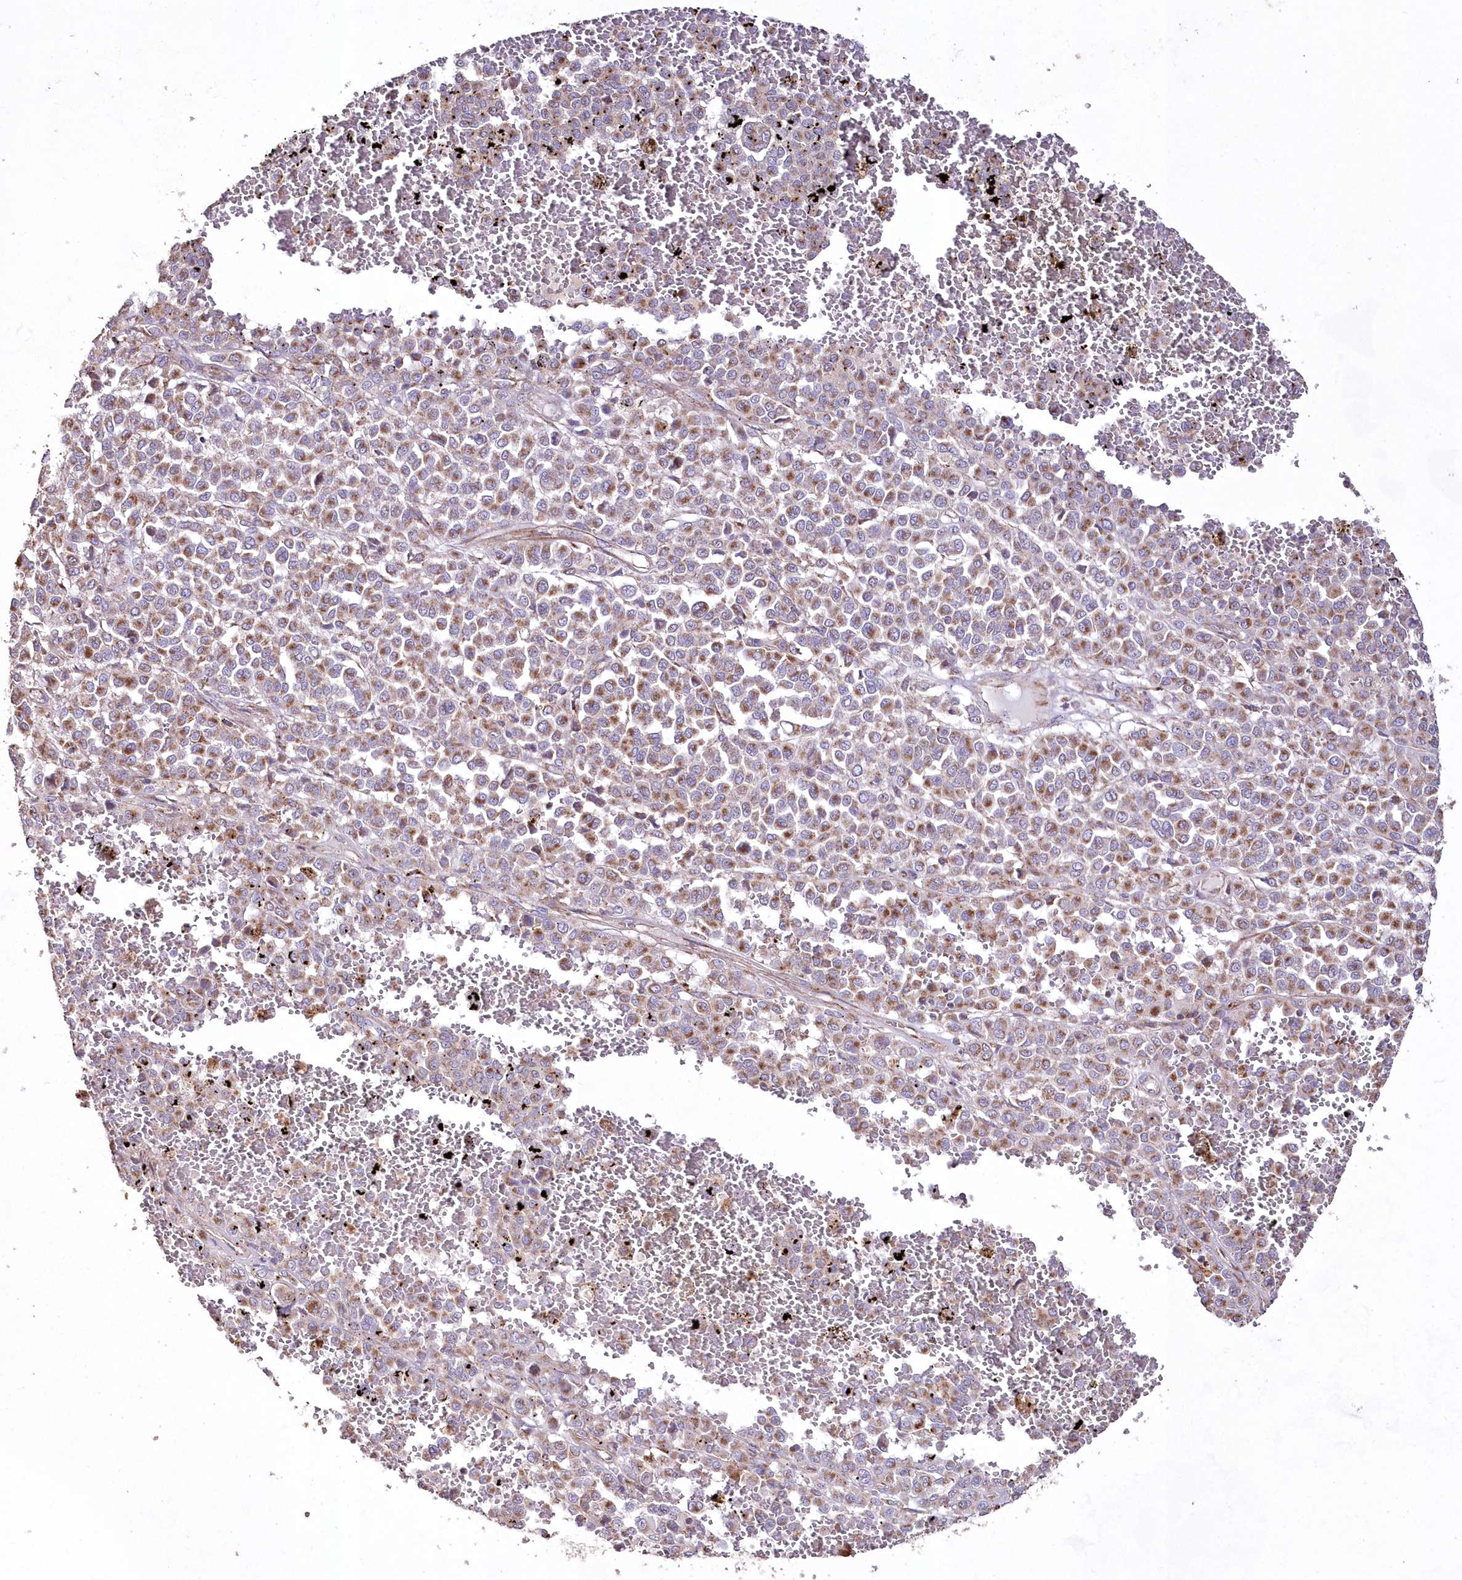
{"staining": {"intensity": "moderate", "quantity": ">75%", "location": "cytoplasmic/membranous"}, "tissue": "melanoma", "cell_type": "Tumor cells", "image_type": "cancer", "snomed": [{"axis": "morphology", "description": "Malignant melanoma, Metastatic site"}, {"axis": "topography", "description": "Pancreas"}], "caption": "Human malignant melanoma (metastatic site) stained for a protein (brown) reveals moderate cytoplasmic/membranous positive expression in approximately >75% of tumor cells.", "gene": "HADHB", "patient": {"sex": "female", "age": 30}}